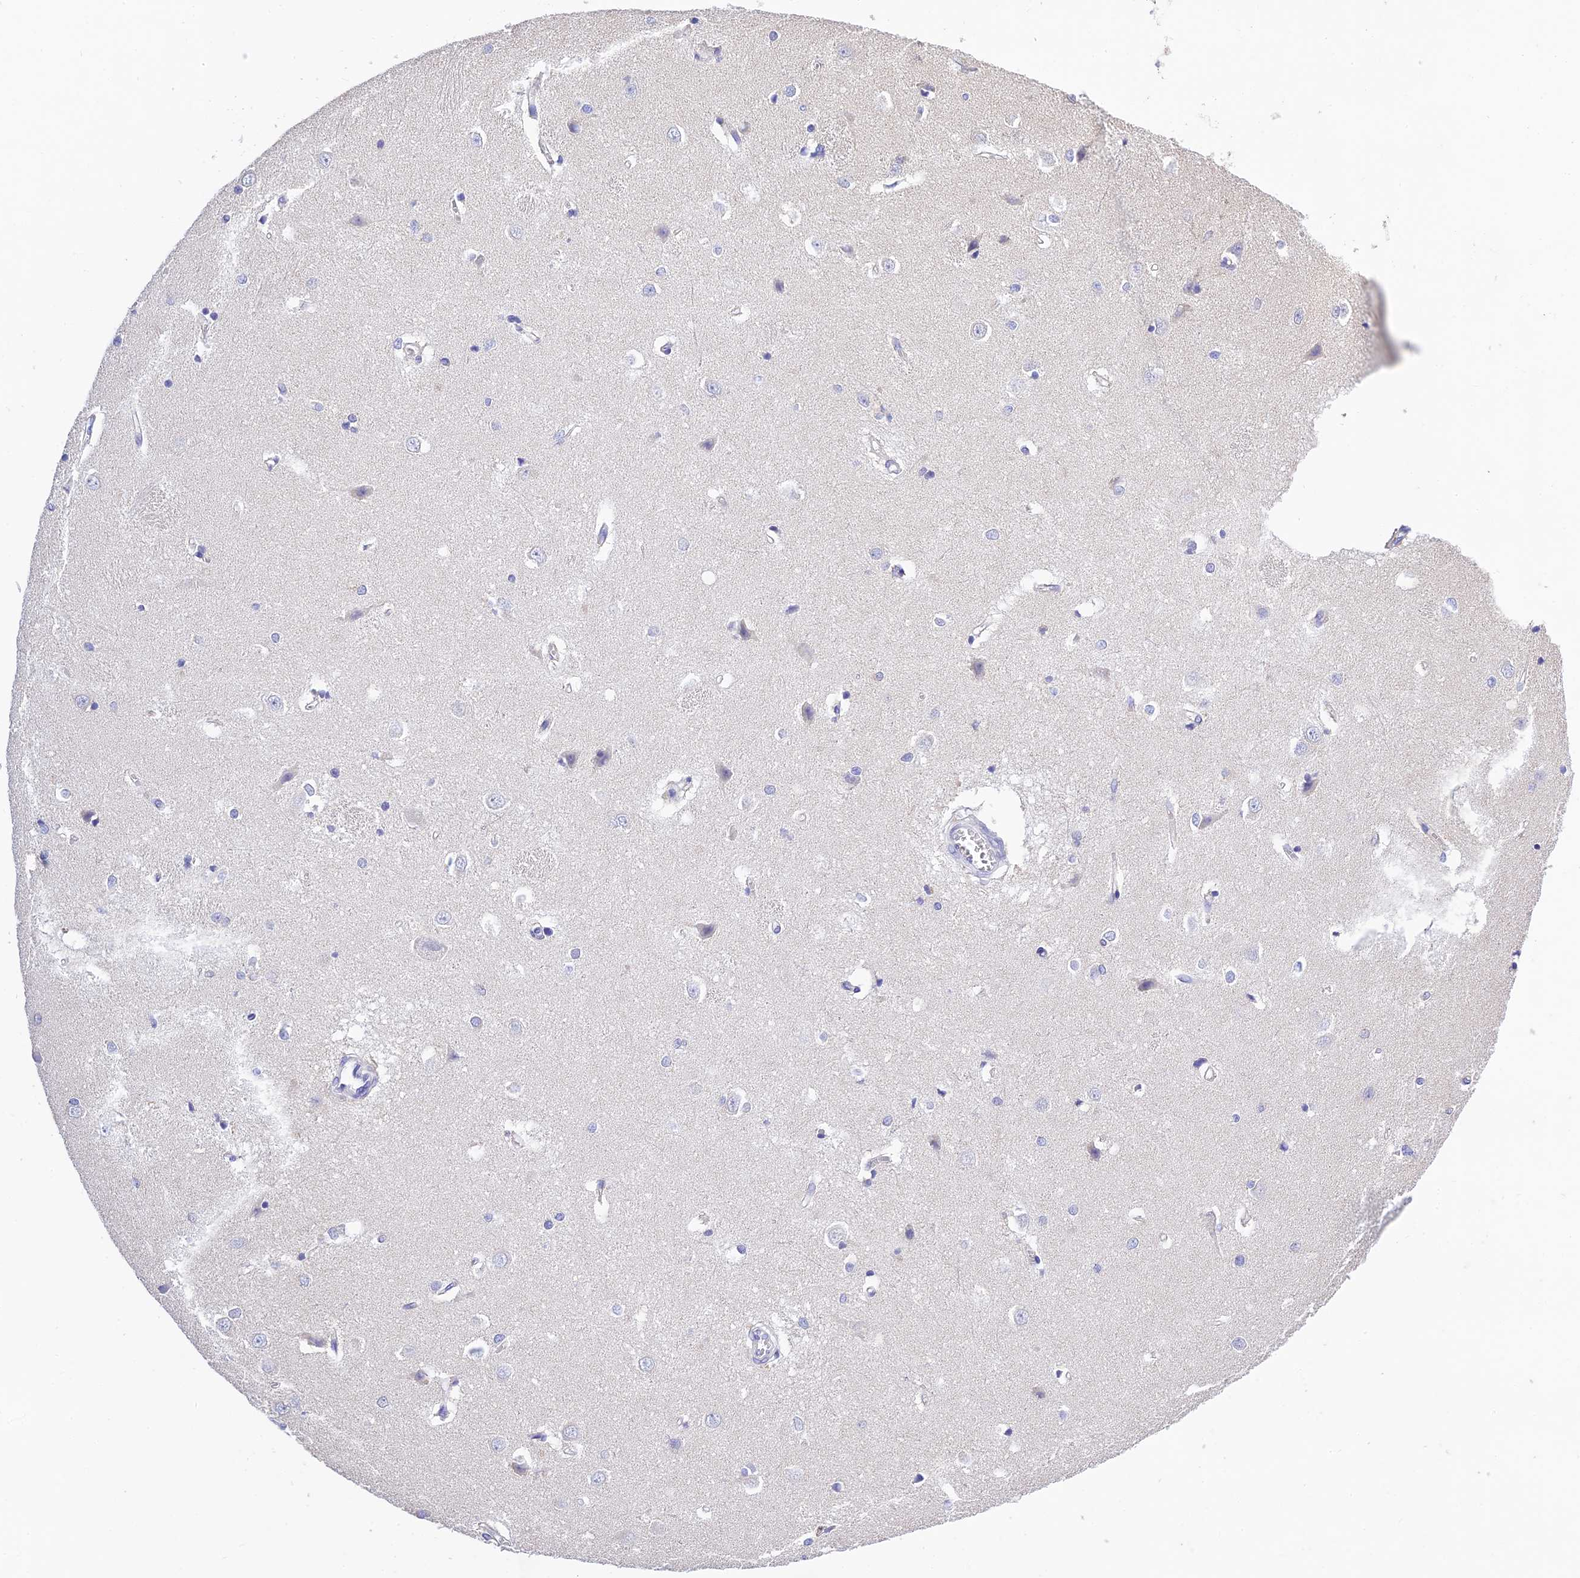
{"staining": {"intensity": "negative", "quantity": "none", "location": "none"}, "tissue": "caudate", "cell_type": "Glial cells", "image_type": "normal", "snomed": [{"axis": "morphology", "description": "Normal tissue, NOS"}, {"axis": "topography", "description": "Lateral ventricle wall"}], "caption": "DAB (3,3'-diaminobenzidine) immunohistochemical staining of normal human caudate displays no significant positivity in glial cells. The staining is performed using DAB brown chromogen with nuclei counter-stained in using hematoxylin.", "gene": "MS4A5", "patient": {"sex": "male", "age": 37}}